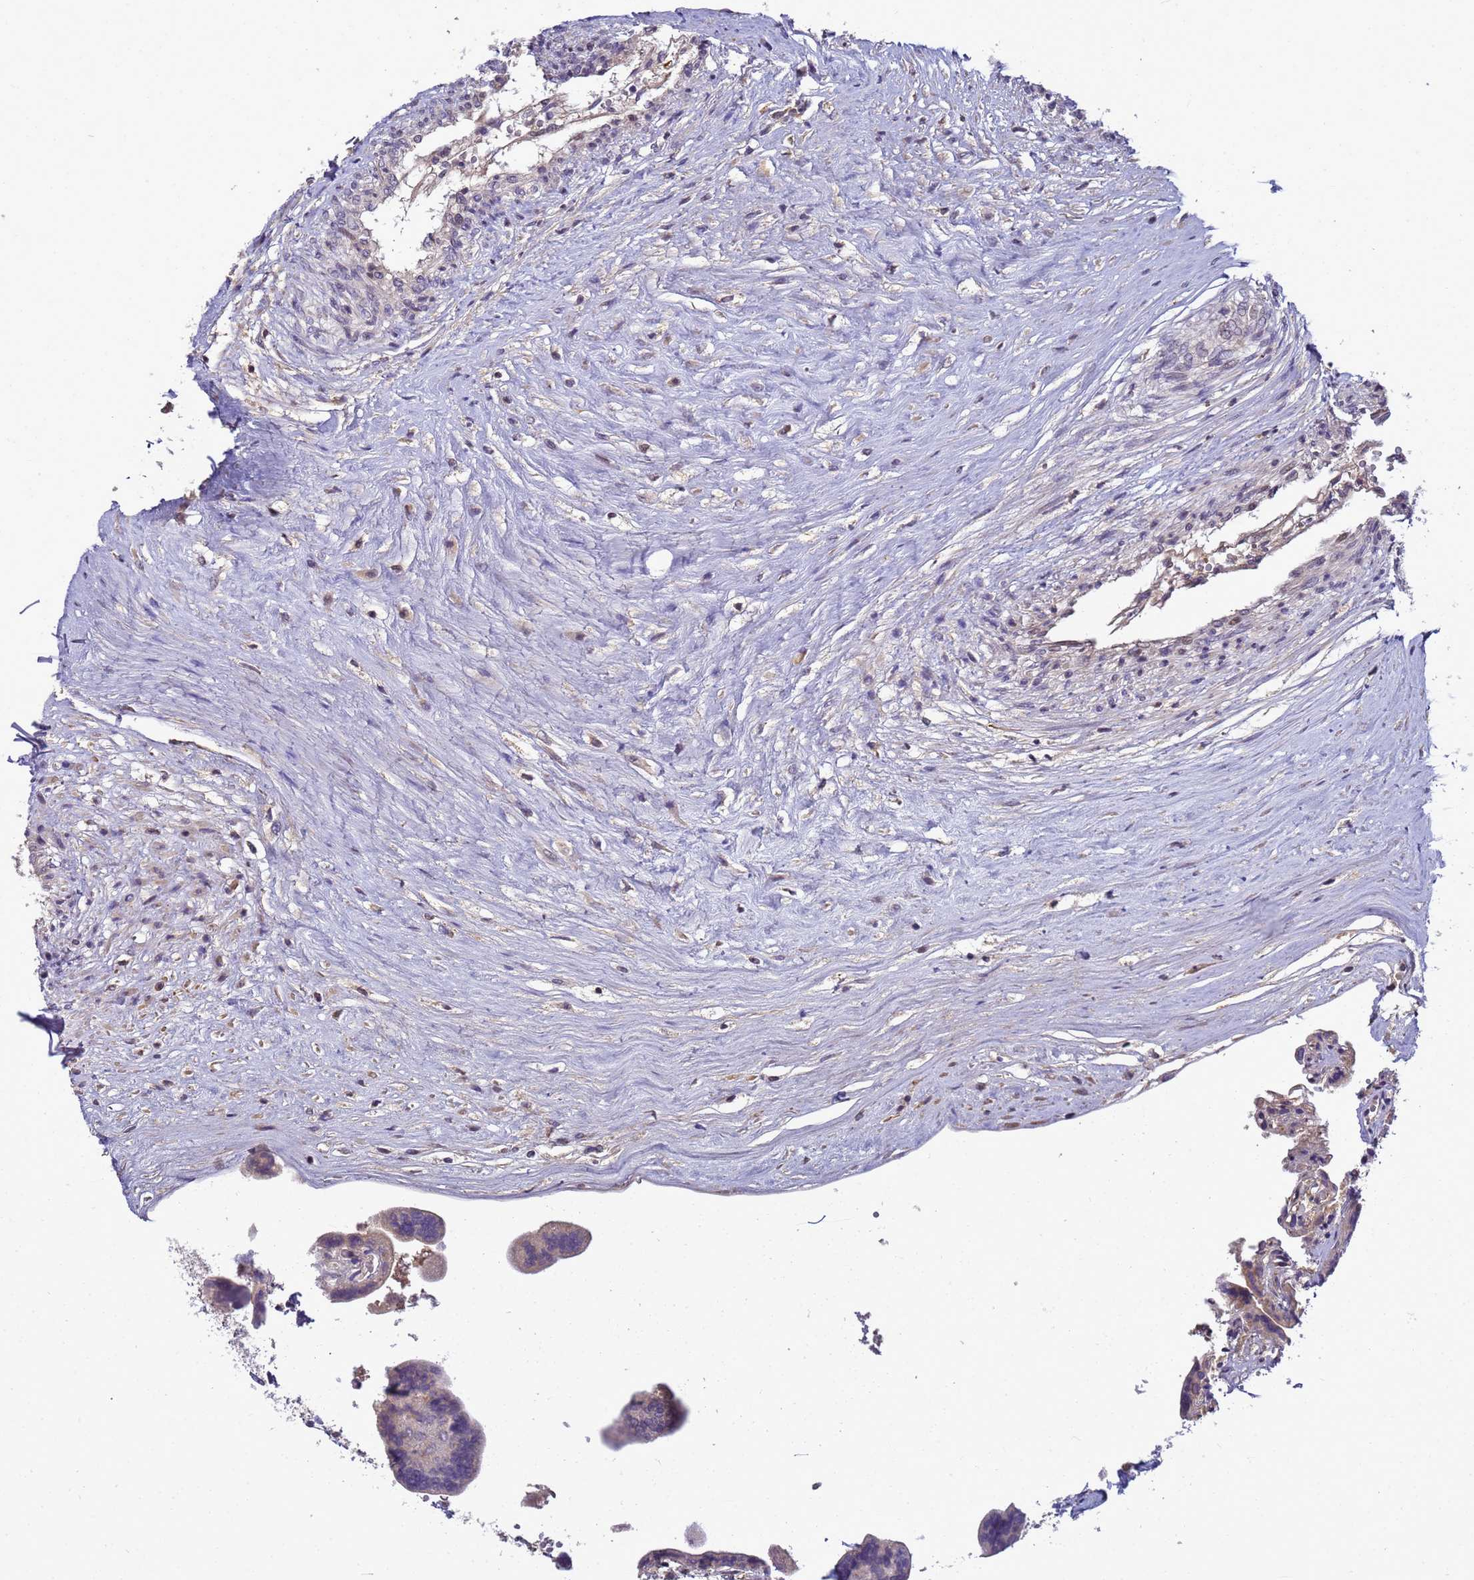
{"staining": {"intensity": "weak", "quantity": "25%-75%", "location": "cytoplasmic/membranous"}, "tissue": "placenta", "cell_type": "Trophoblastic cells", "image_type": "normal", "snomed": [{"axis": "morphology", "description": "Normal tissue, NOS"}, {"axis": "topography", "description": "Placenta"}], "caption": "Immunohistochemical staining of unremarkable placenta reveals weak cytoplasmic/membranous protein staining in about 25%-75% of trophoblastic cells.", "gene": "TMEM74B", "patient": {"sex": "female", "age": 37}}